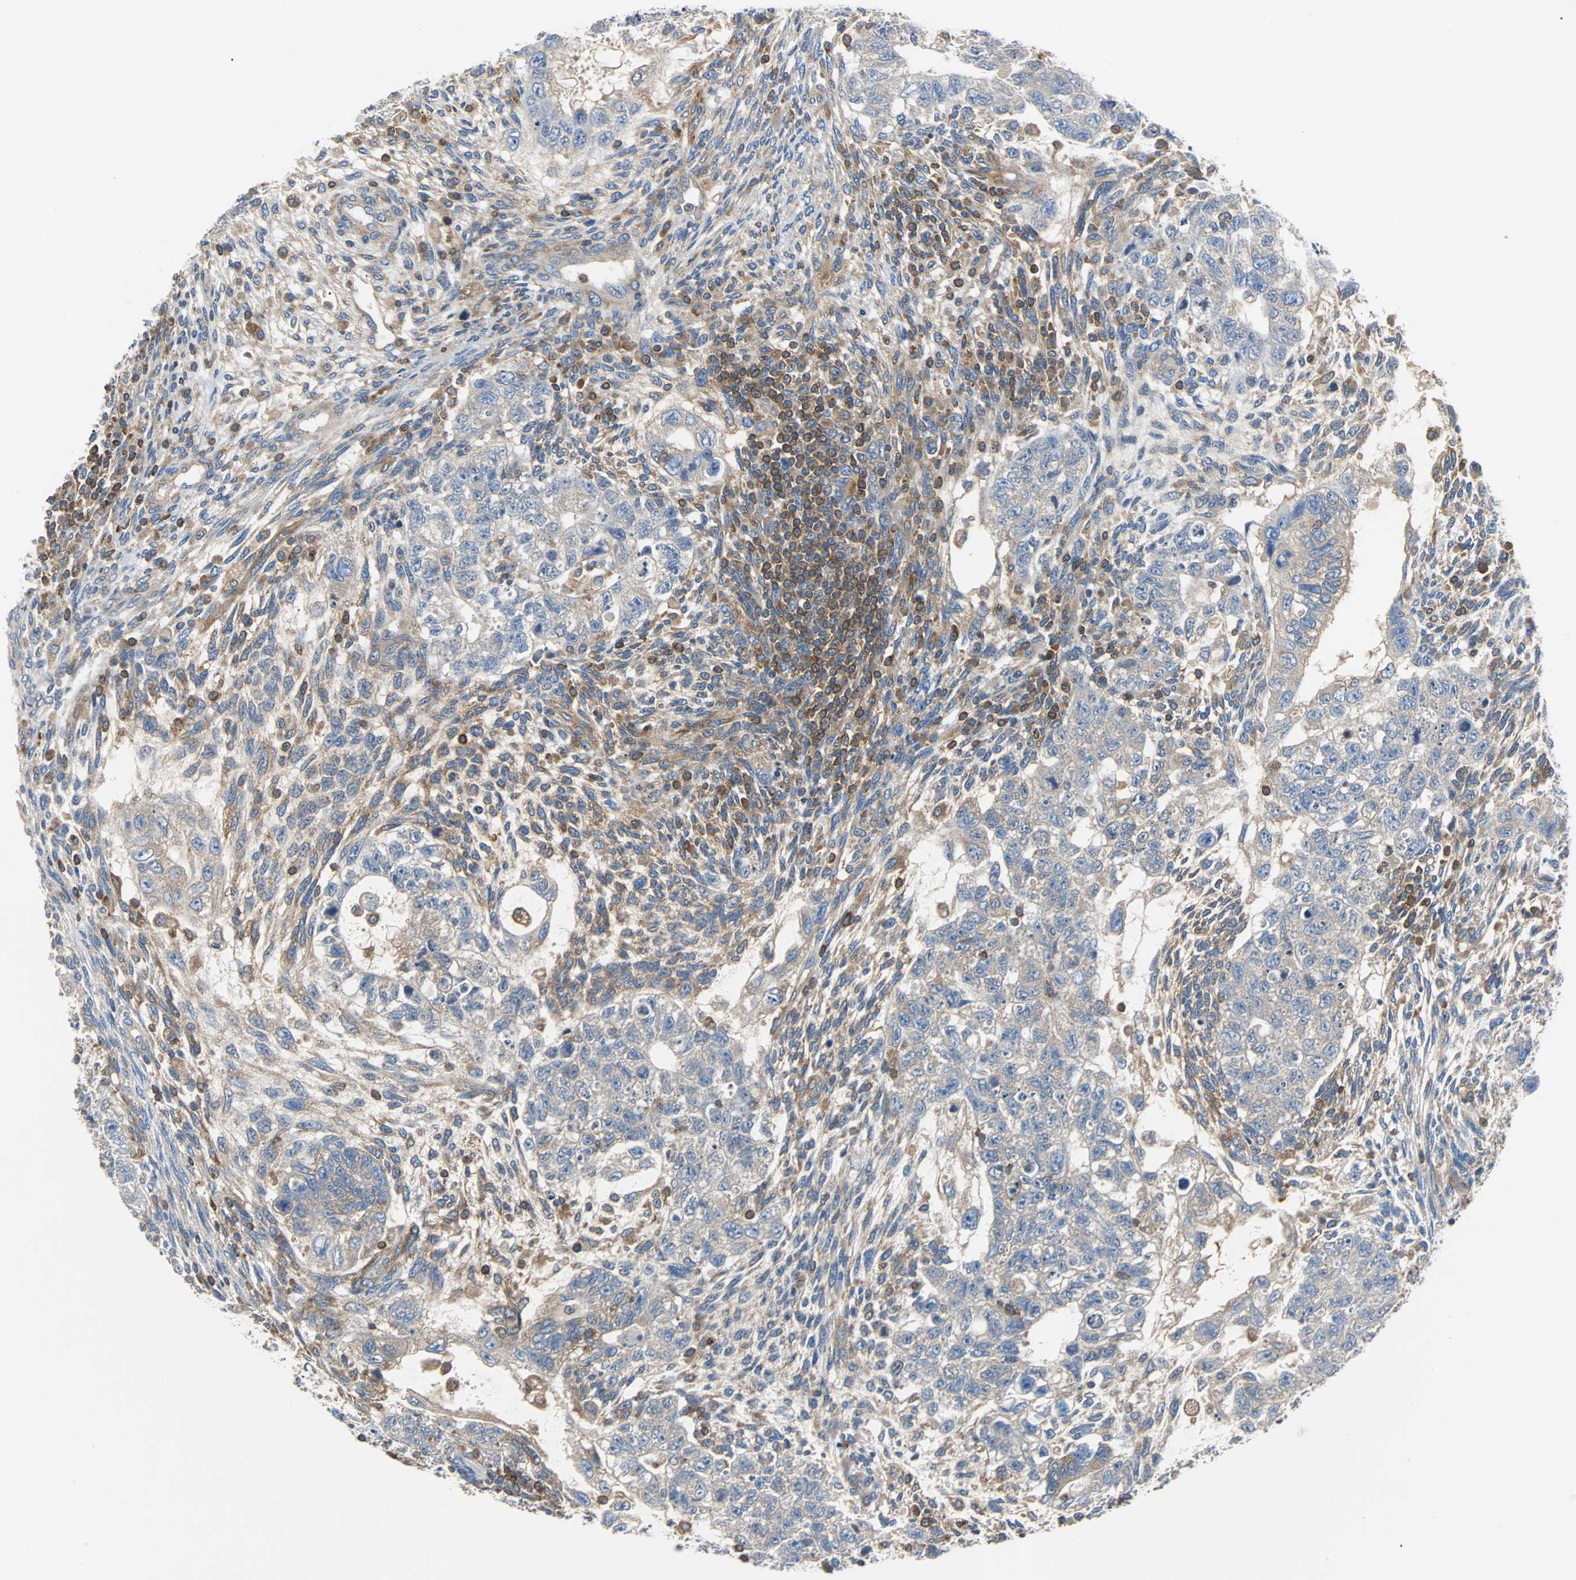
{"staining": {"intensity": "negative", "quantity": "none", "location": "none"}, "tissue": "testis cancer", "cell_type": "Tumor cells", "image_type": "cancer", "snomed": [{"axis": "morphology", "description": "Normal tissue, NOS"}, {"axis": "morphology", "description": "Carcinoma, Embryonal, NOS"}, {"axis": "topography", "description": "Testis"}], "caption": "Immunohistochemistry image of testis cancer (embryonal carcinoma) stained for a protein (brown), which displays no staining in tumor cells. The staining is performed using DAB brown chromogen with nuclei counter-stained in using hematoxylin.", "gene": "TSC22D4", "patient": {"sex": "male", "age": 36}}